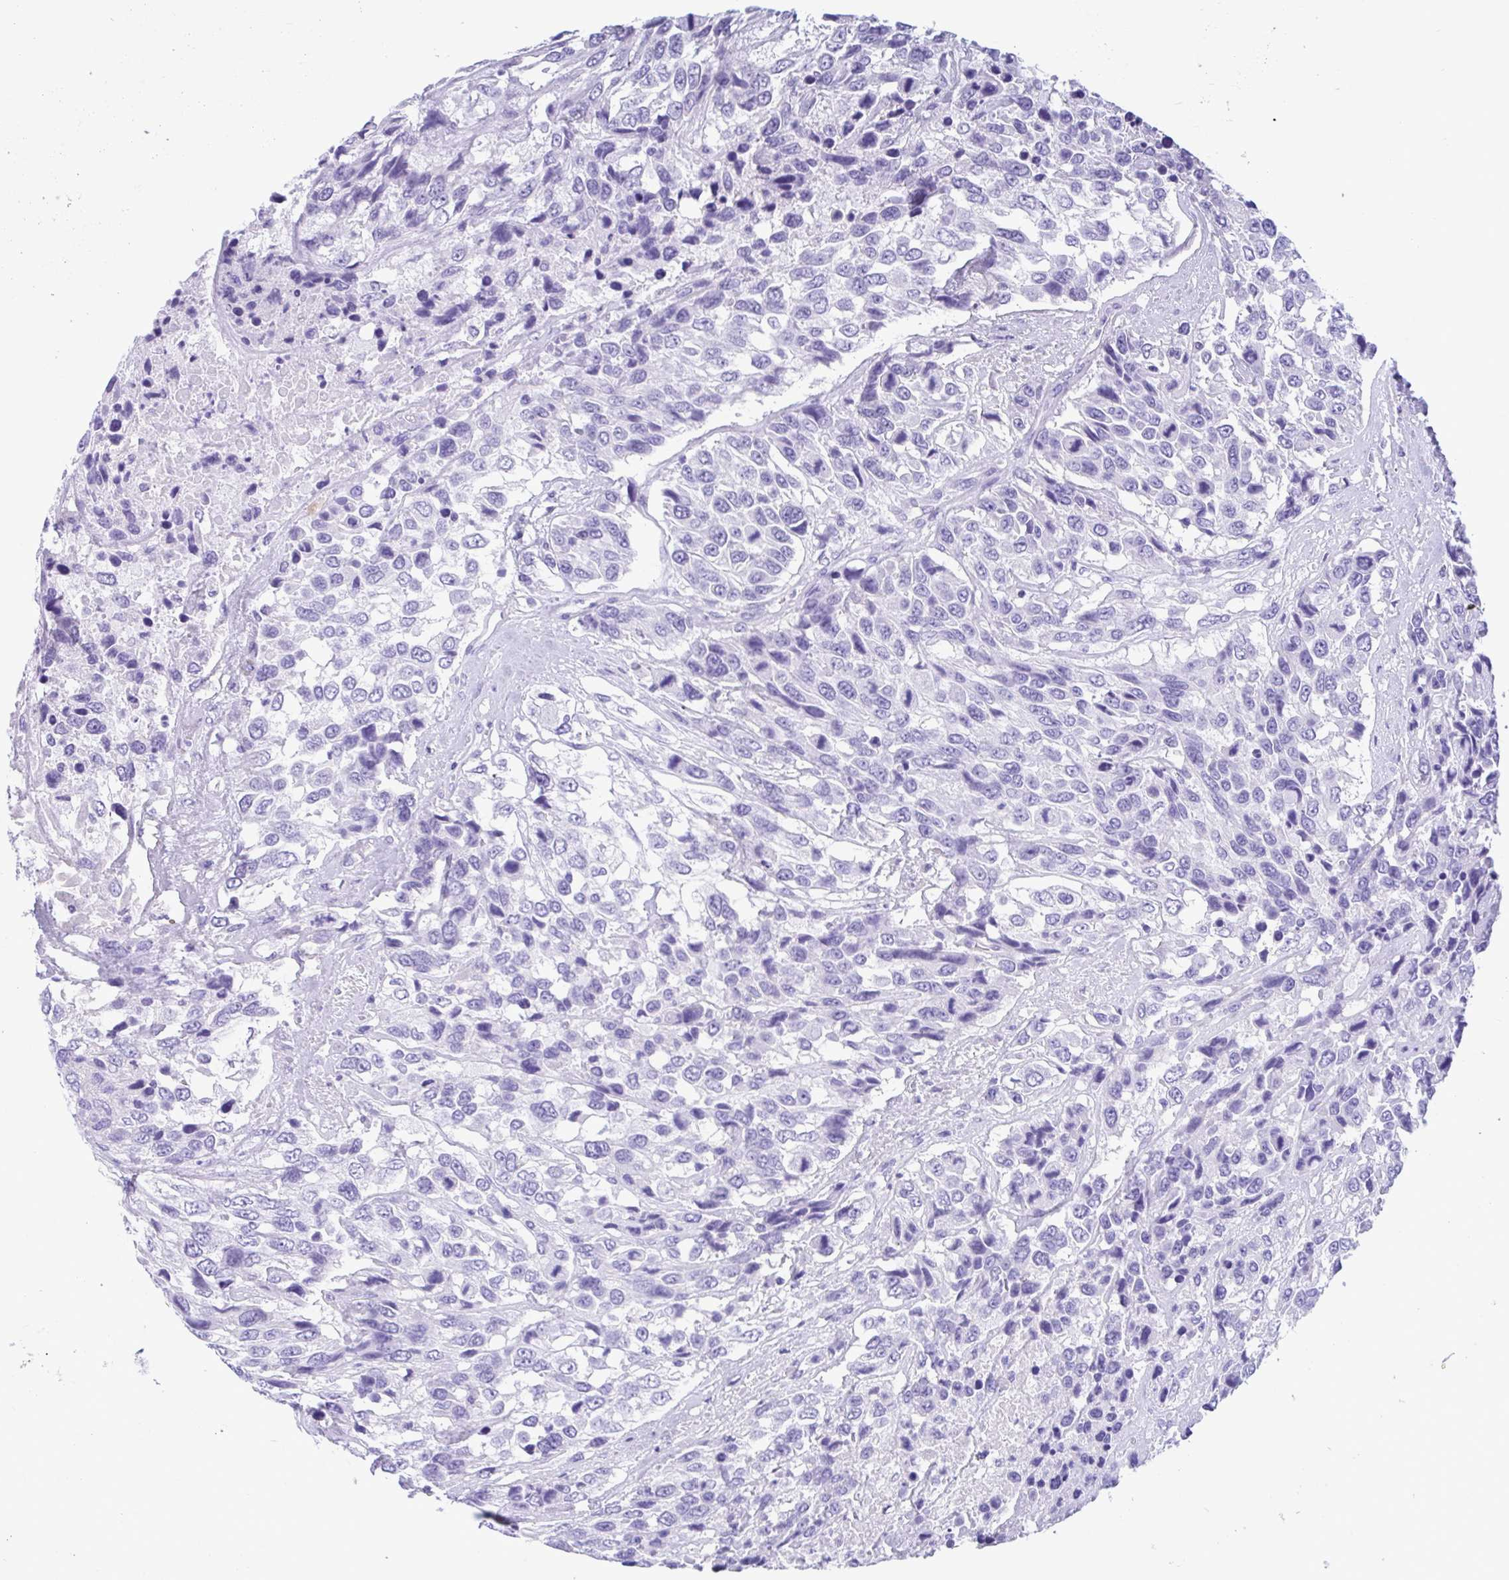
{"staining": {"intensity": "negative", "quantity": "none", "location": "none"}, "tissue": "urothelial cancer", "cell_type": "Tumor cells", "image_type": "cancer", "snomed": [{"axis": "morphology", "description": "Urothelial carcinoma, High grade"}, {"axis": "topography", "description": "Urinary bladder"}], "caption": "The photomicrograph reveals no staining of tumor cells in urothelial cancer.", "gene": "OR4N4", "patient": {"sex": "female", "age": 70}}